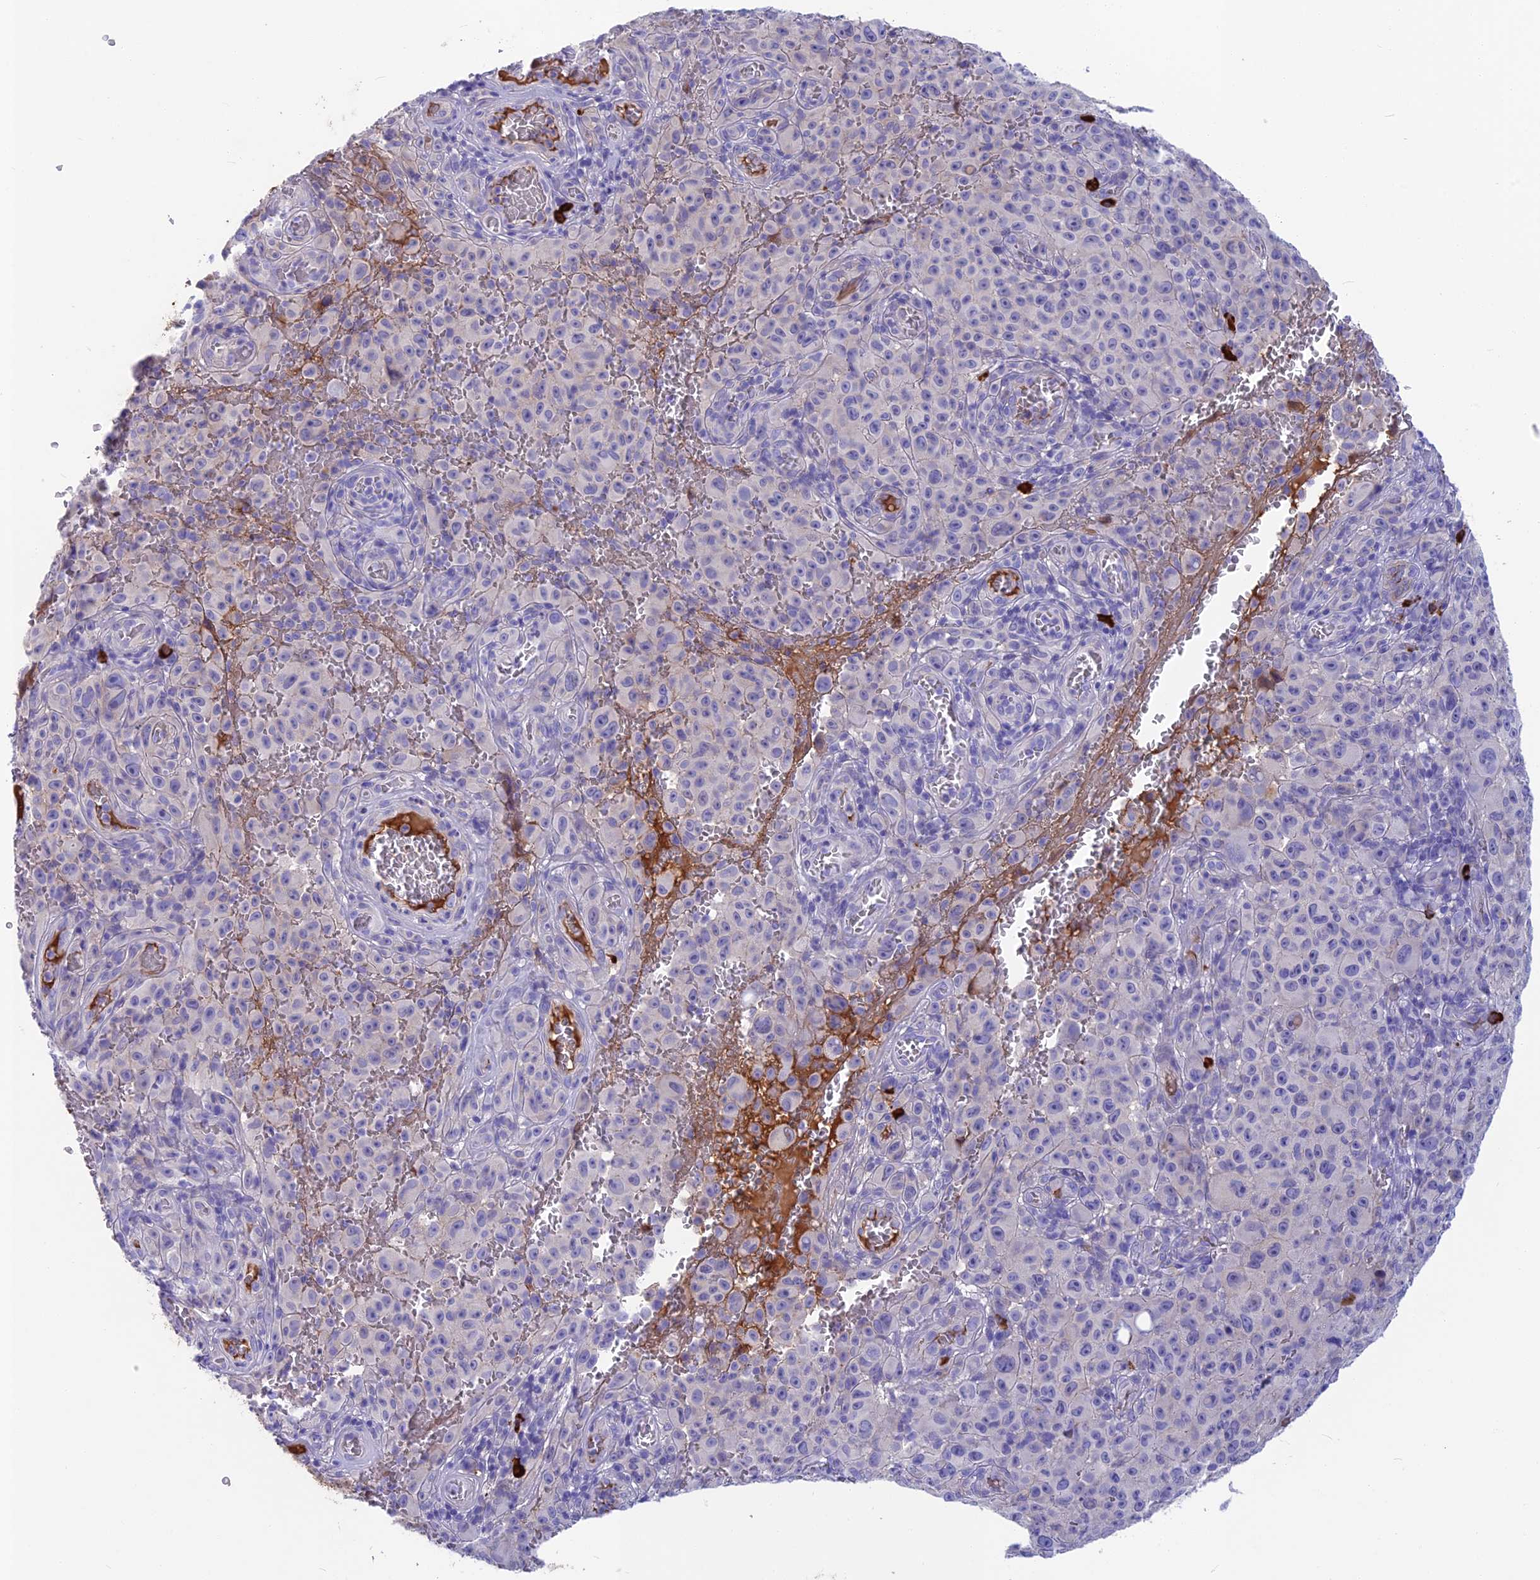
{"staining": {"intensity": "negative", "quantity": "none", "location": "none"}, "tissue": "melanoma", "cell_type": "Tumor cells", "image_type": "cancer", "snomed": [{"axis": "morphology", "description": "Malignant melanoma, NOS"}, {"axis": "topography", "description": "Skin"}], "caption": "Melanoma was stained to show a protein in brown. There is no significant expression in tumor cells. (DAB immunohistochemistry with hematoxylin counter stain).", "gene": "SNAP91", "patient": {"sex": "female", "age": 82}}